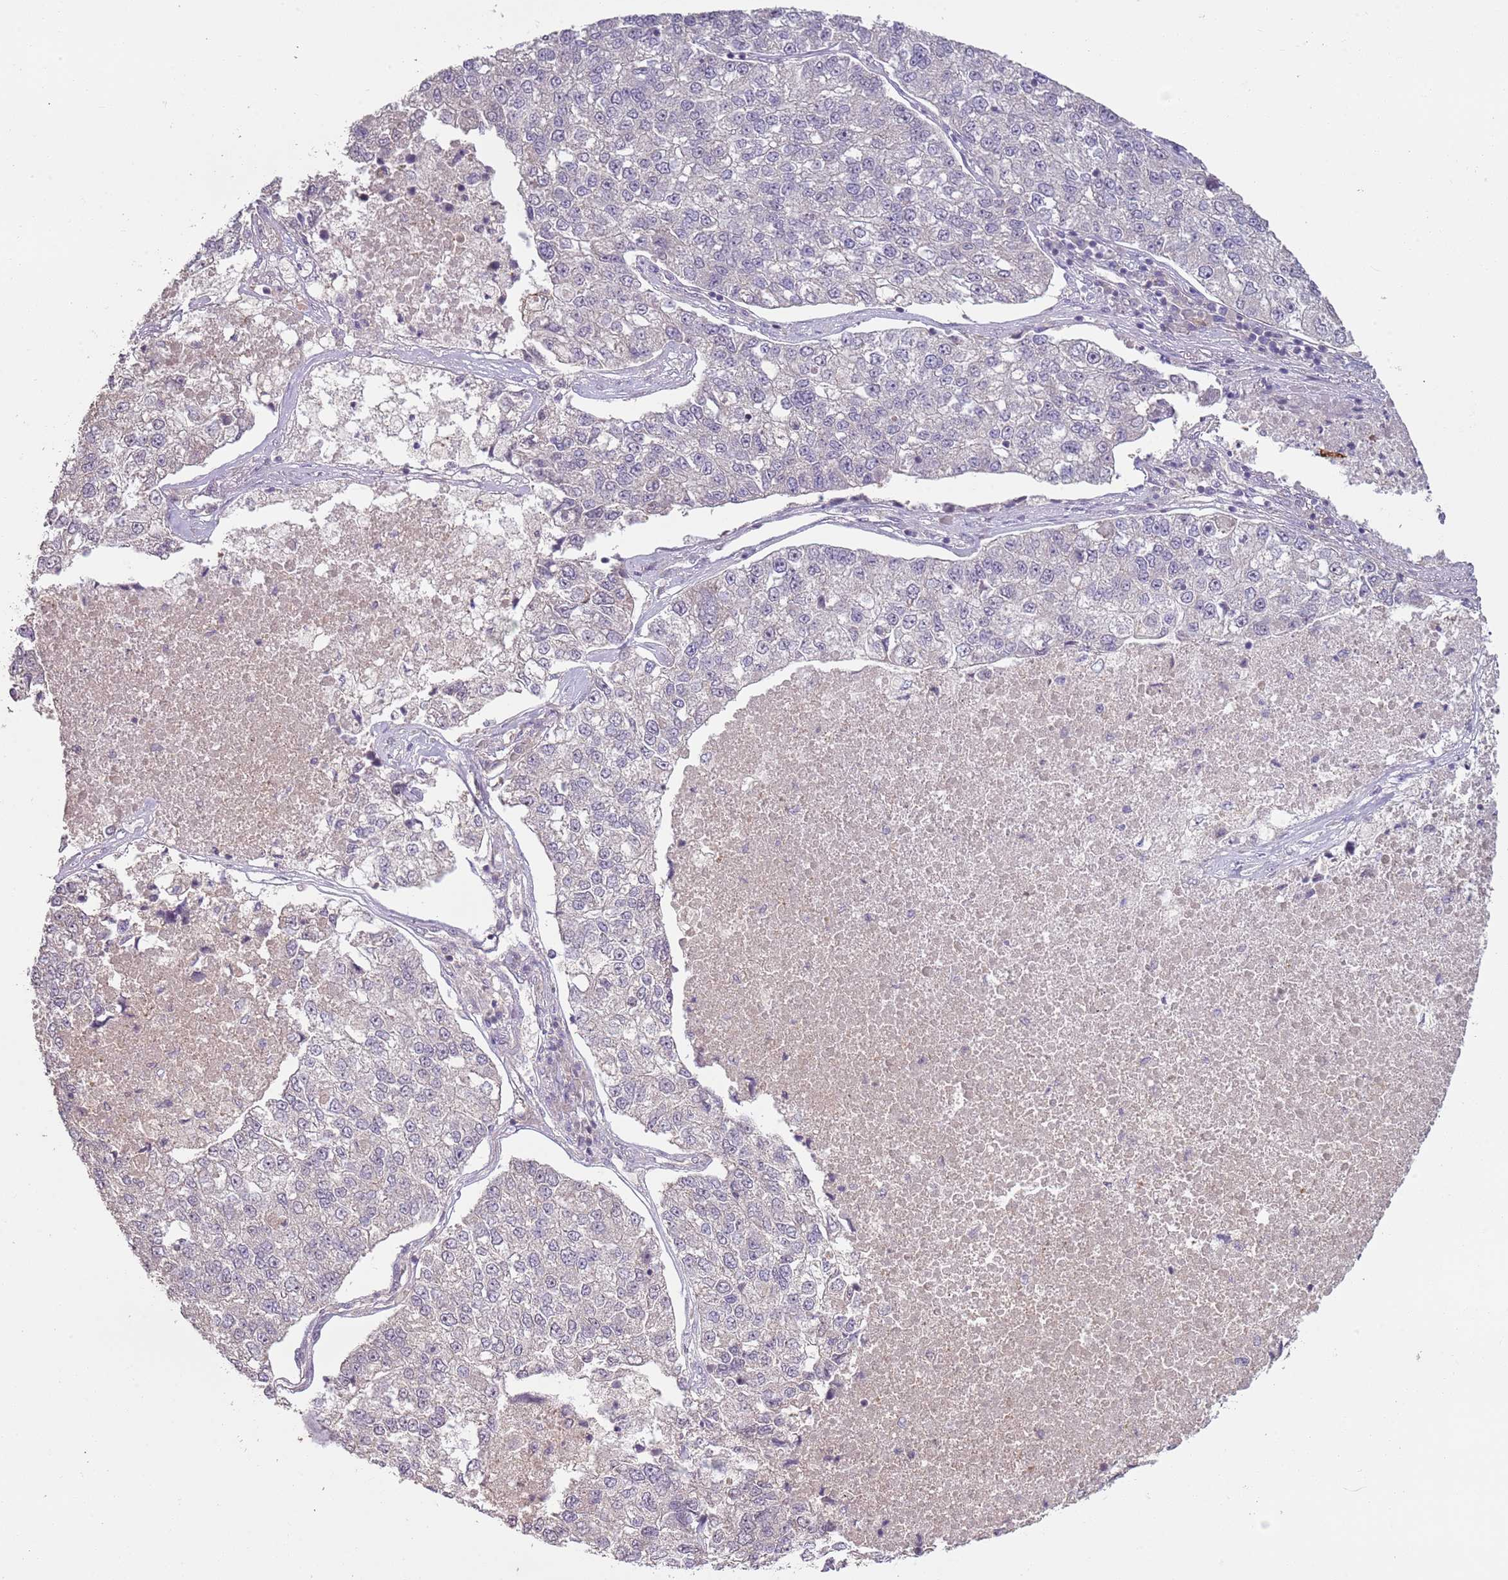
{"staining": {"intensity": "negative", "quantity": "none", "location": "none"}, "tissue": "lung cancer", "cell_type": "Tumor cells", "image_type": "cancer", "snomed": [{"axis": "morphology", "description": "Adenocarcinoma, NOS"}, {"axis": "topography", "description": "Lung"}], "caption": "A micrograph of human lung adenocarcinoma is negative for staining in tumor cells.", "gene": "TEKT4", "patient": {"sex": "male", "age": 49}}